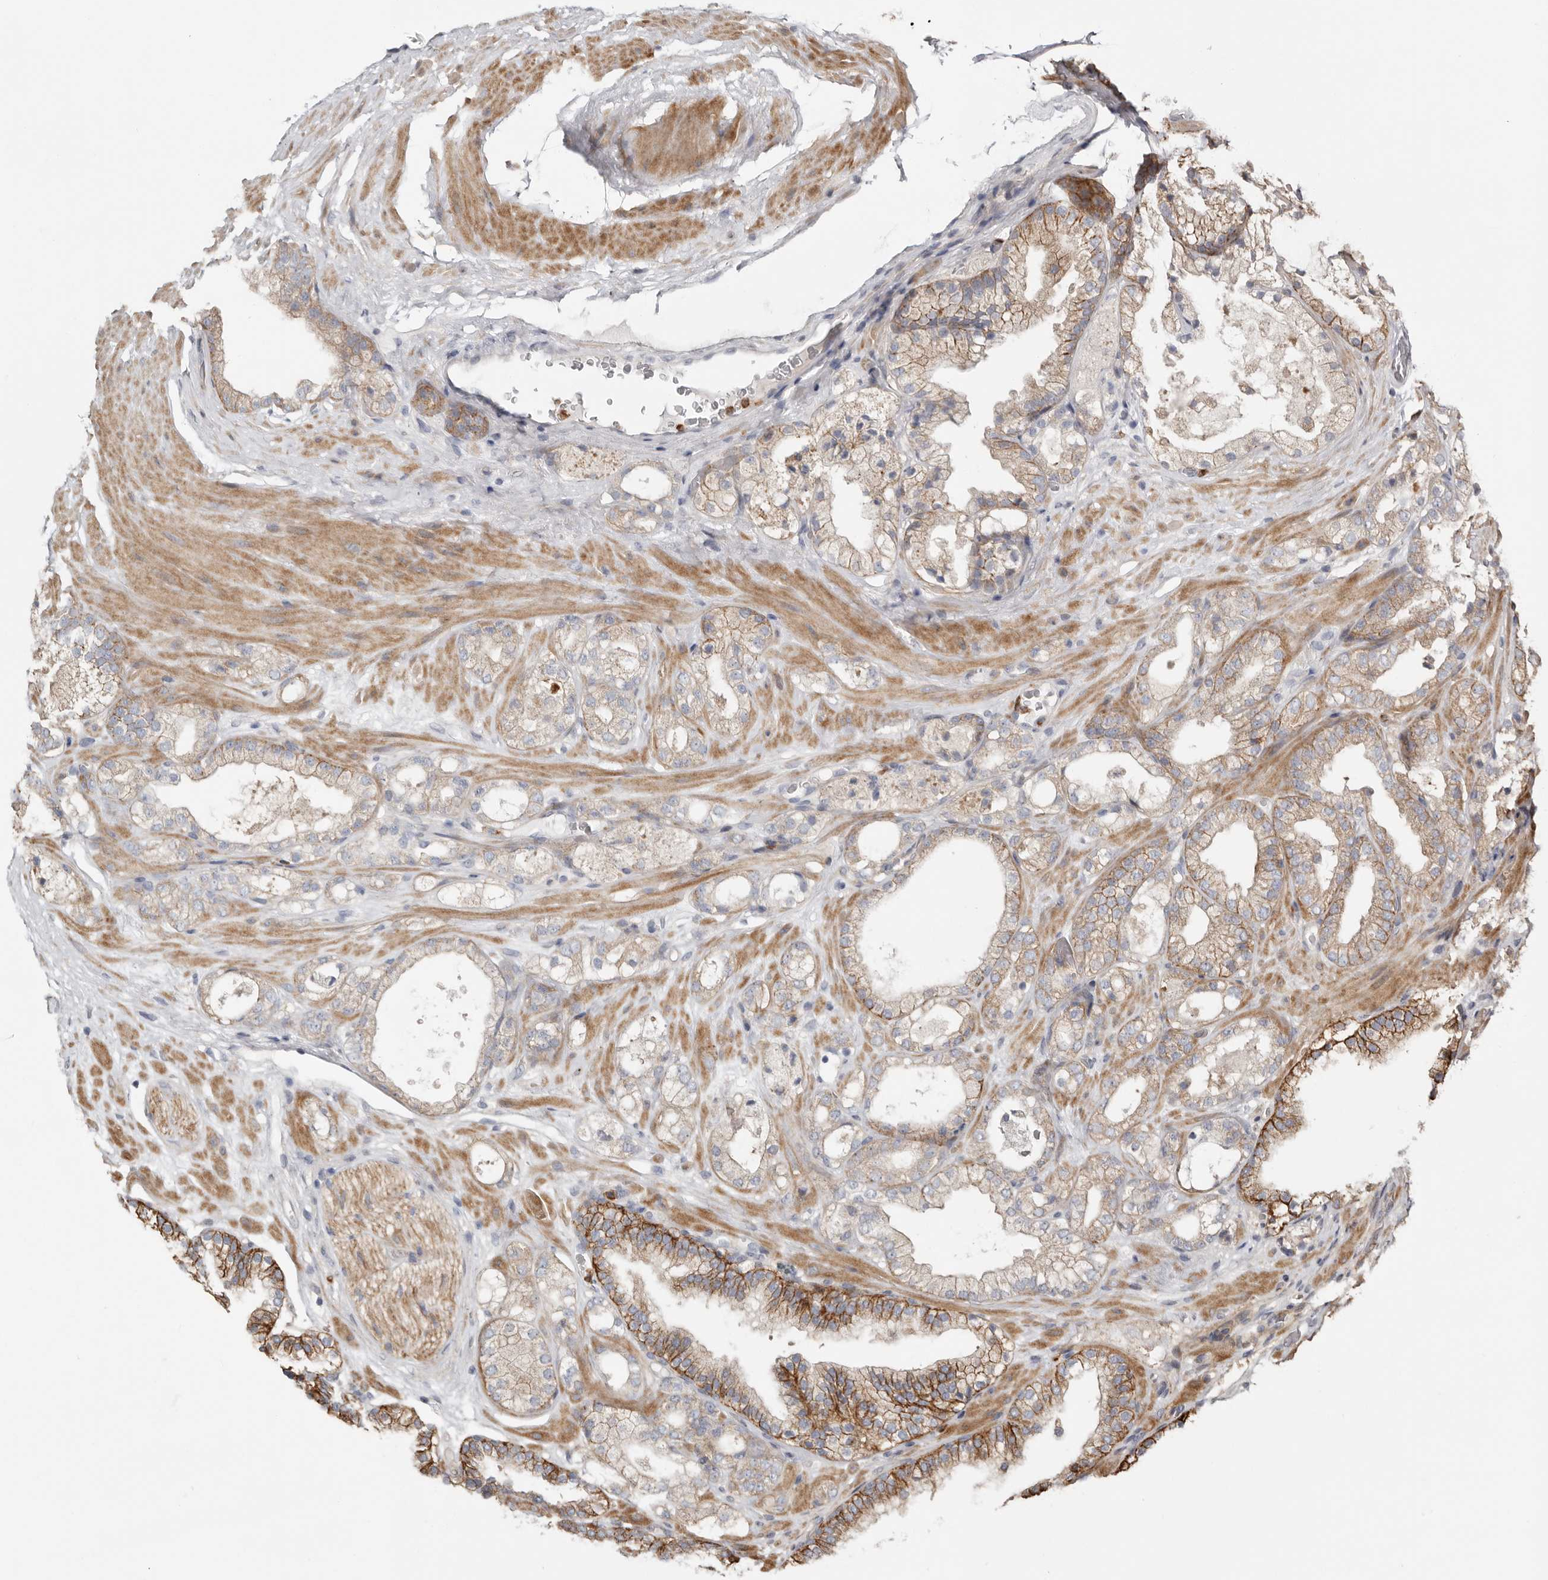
{"staining": {"intensity": "moderate", "quantity": "25%-75%", "location": "cytoplasmic/membranous"}, "tissue": "prostate cancer", "cell_type": "Tumor cells", "image_type": "cancer", "snomed": [{"axis": "morphology", "description": "Adenocarcinoma, High grade"}, {"axis": "topography", "description": "Prostate"}], "caption": "High-grade adenocarcinoma (prostate) stained for a protein (brown) displays moderate cytoplasmic/membranous positive staining in about 25%-75% of tumor cells.", "gene": "MSRB2", "patient": {"sex": "male", "age": 58}}